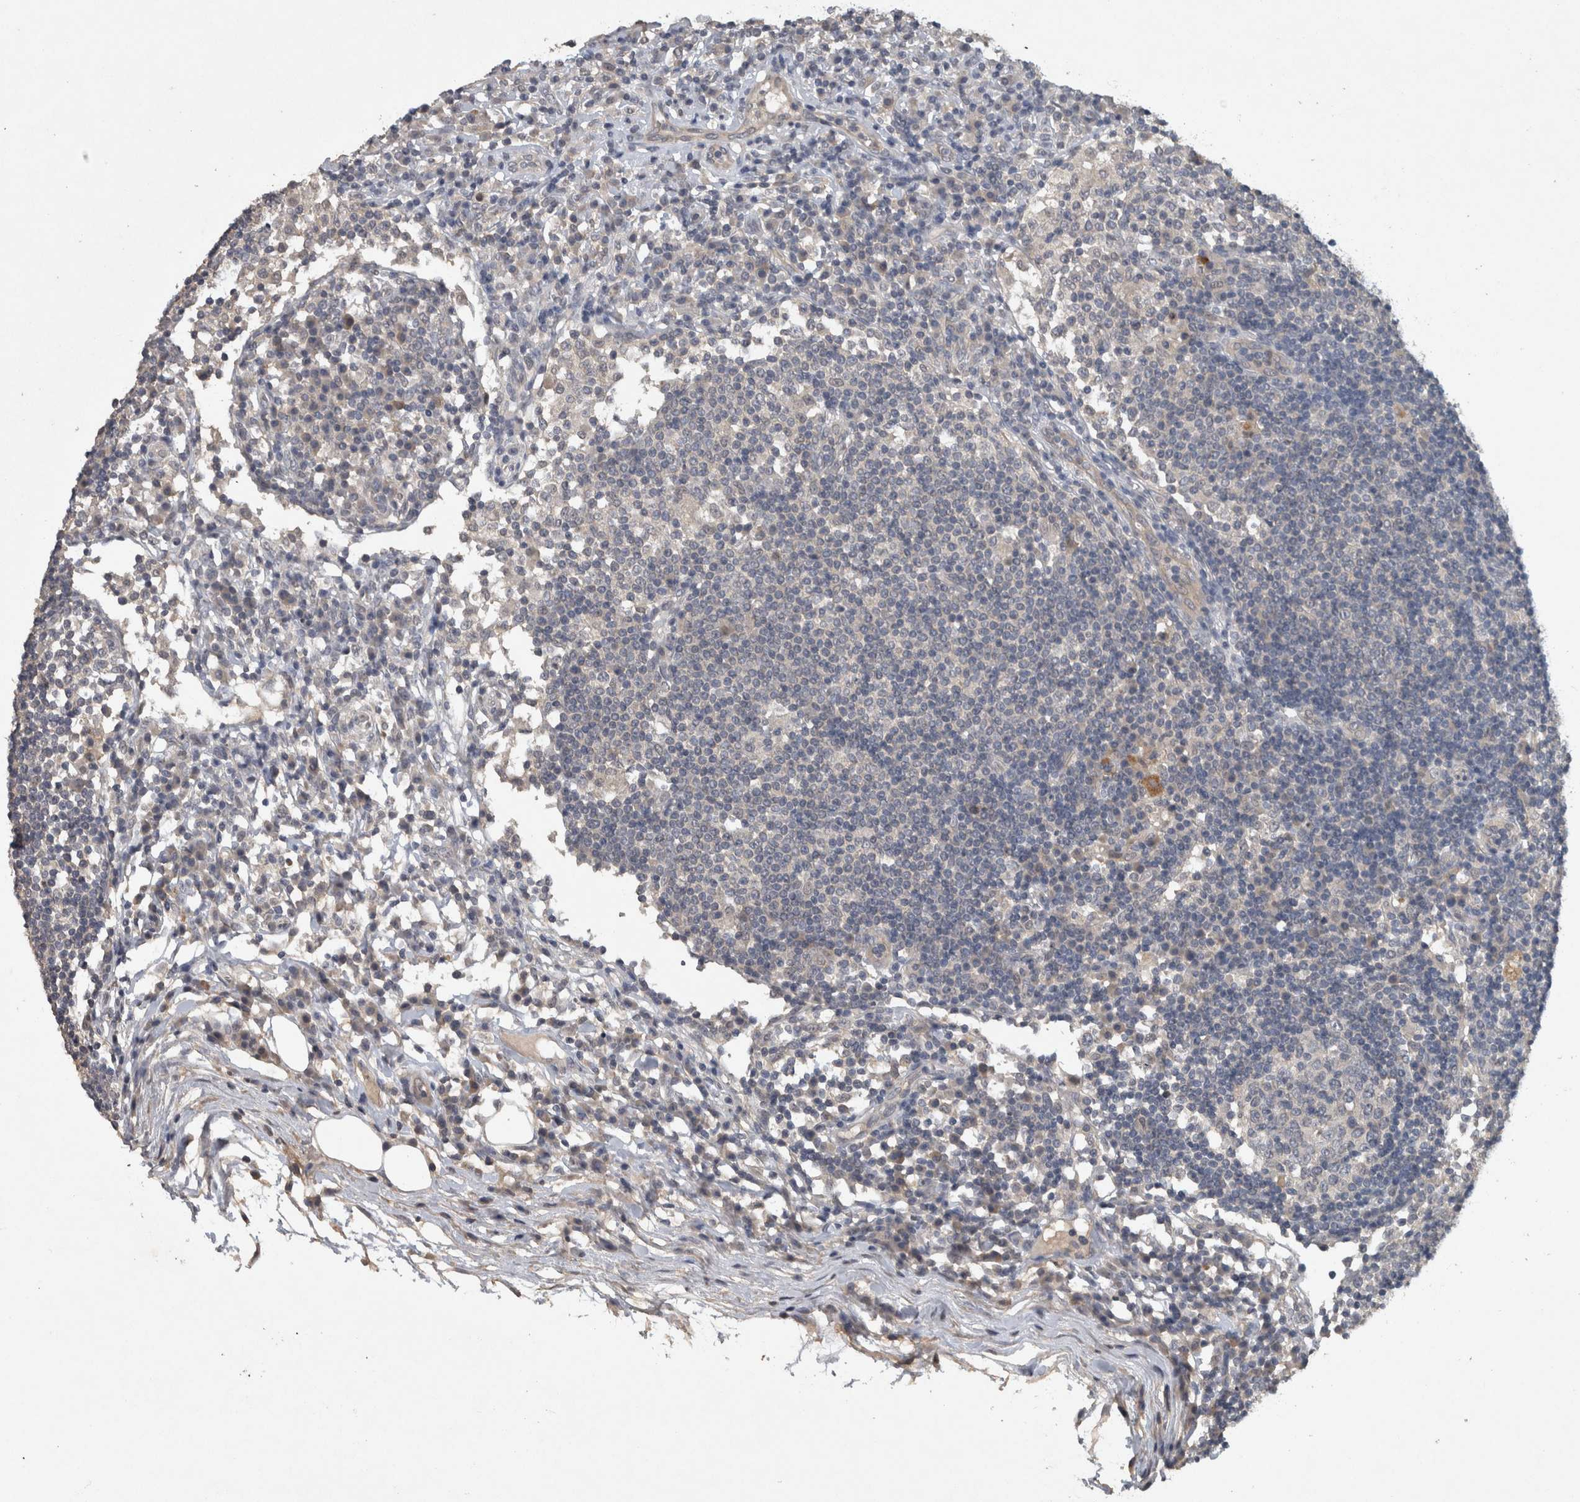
{"staining": {"intensity": "negative", "quantity": "none", "location": "none"}, "tissue": "lymph node", "cell_type": "Germinal center cells", "image_type": "normal", "snomed": [{"axis": "morphology", "description": "Normal tissue, NOS"}, {"axis": "topography", "description": "Lymph node"}], "caption": "Protein analysis of normal lymph node reveals no significant staining in germinal center cells.", "gene": "HEXD", "patient": {"sex": "female", "age": 53}}